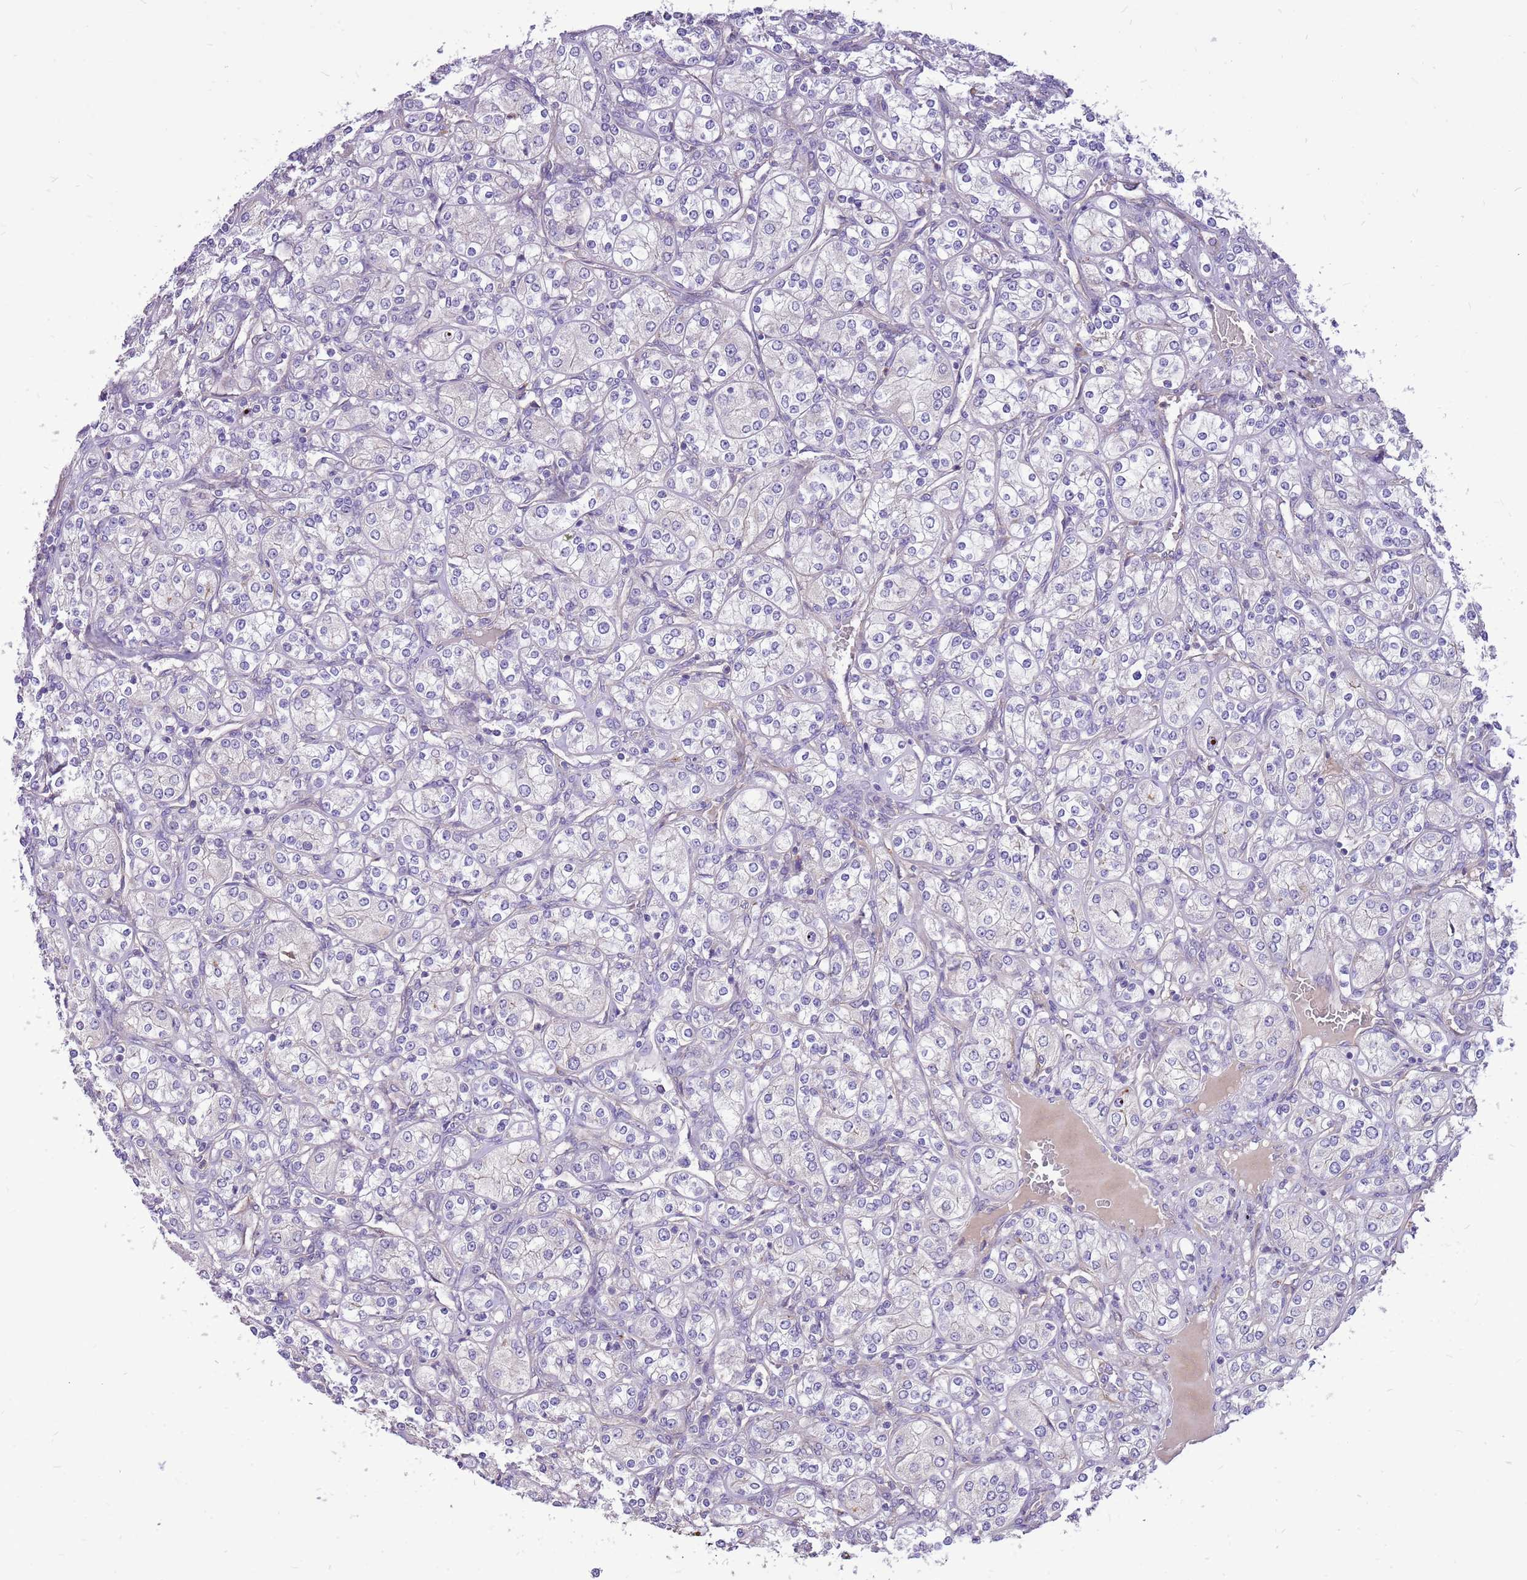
{"staining": {"intensity": "negative", "quantity": "none", "location": "none"}, "tissue": "renal cancer", "cell_type": "Tumor cells", "image_type": "cancer", "snomed": [{"axis": "morphology", "description": "Adenocarcinoma, NOS"}, {"axis": "topography", "description": "Kidney"}], "caption": "A high-resolution histopathology image shows immunohistochemistry staining of renal adenocarcinoma, which displays no significant positivity in tumor cells. (Brightfield microscopy of DAB immunohistochemistry at high magnification).", "gene": "NTN4", "patient": {"sex": "male", "age": 77}}